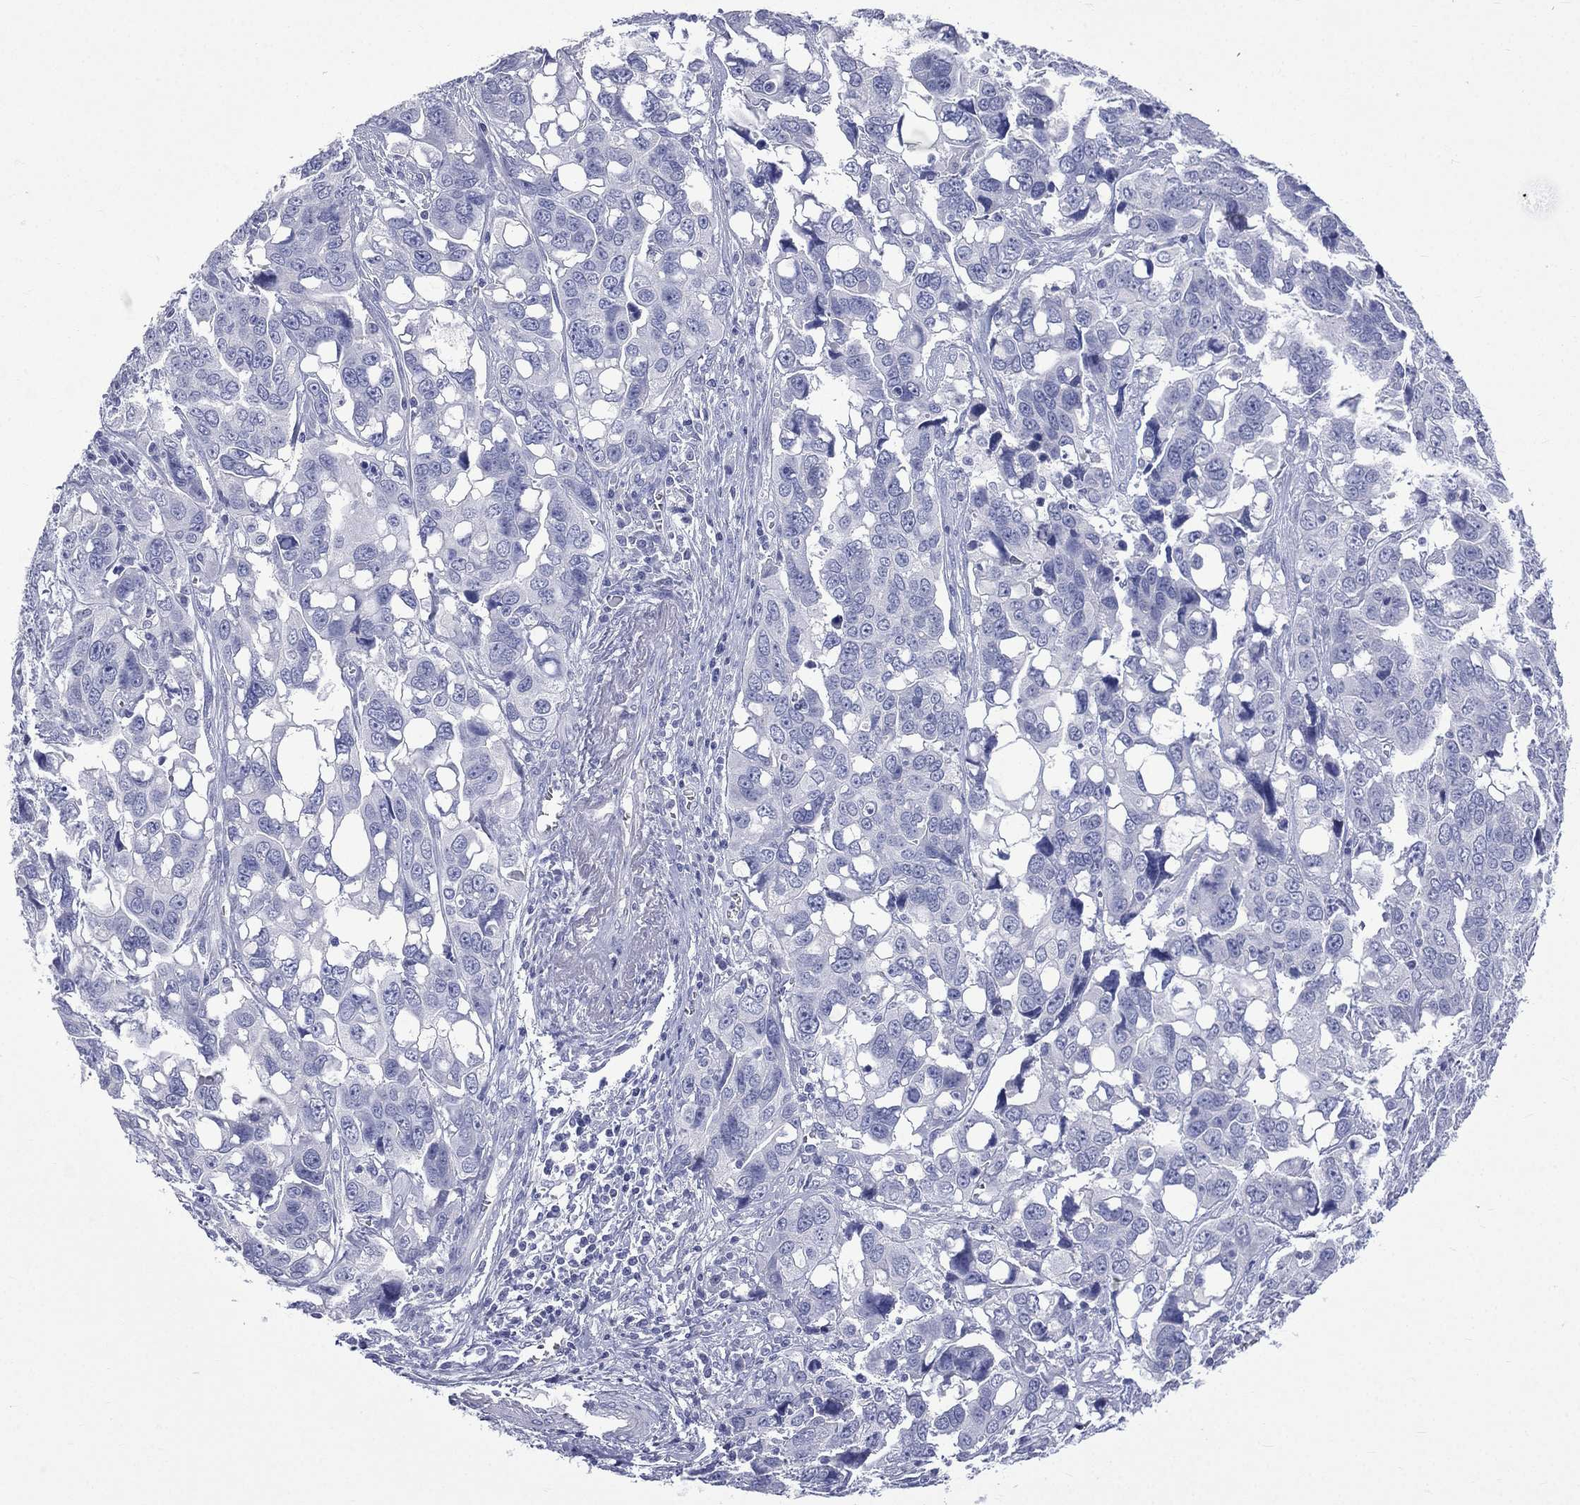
{"staining": {"intensity": "negative", "quantity": "none", "location": "none"}, "tissue": "ovarian cancer", "cell_type": "Tumor cells", "image_type": "cancer", "snomed": [{"axis": "morphology", "description": "Carcinoma, endometroid"}, {"axis": "topography", "description": "Ovary"}], "caption": "Human ovarian cancer (endometroid carcinoma) stained for a protein using immunohistochemistry exhibits no expression in tumor cells.", "gene": "CES2", "patient": {"sex": "female", "age": 78}}